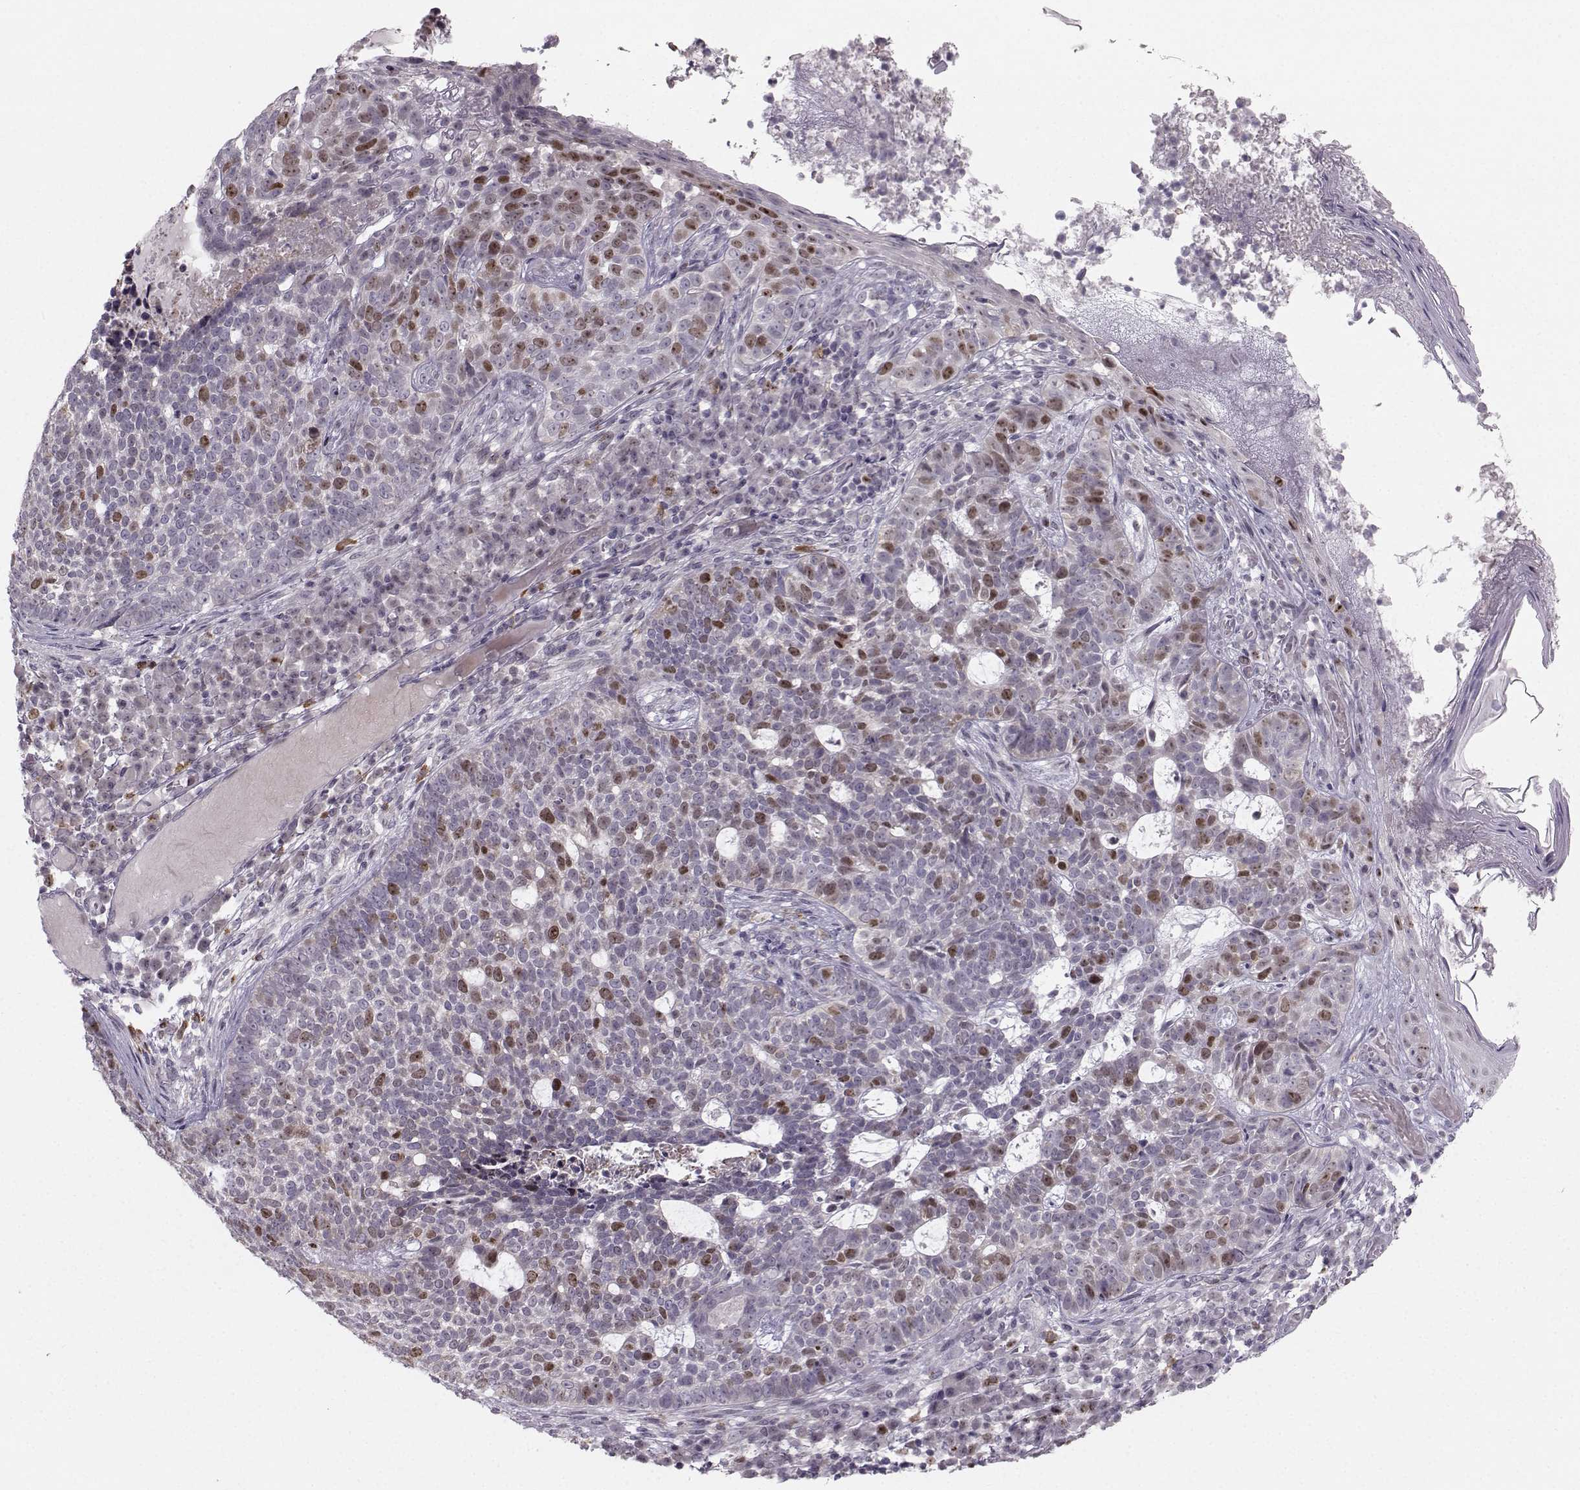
{"staining": {"intensity": "strong", "quantity": "<25%", "location": "nuclear"}, "tissue": "skin cancer", "cell_type": "Tumor cells", "image_type": "cancer", "snomed": [{"axis": "morphology", "description": "Basal cell carcinoma"}, {"axis": "topography", "description": "Skin"}], "caption": "Human skin basal cell carcinoma stained with a brown dye shows strong nuclear positive expression in approximately <25% of tumor cells.", "gene": "LRP8", "patient": {"sex": "female", "age": 69}}